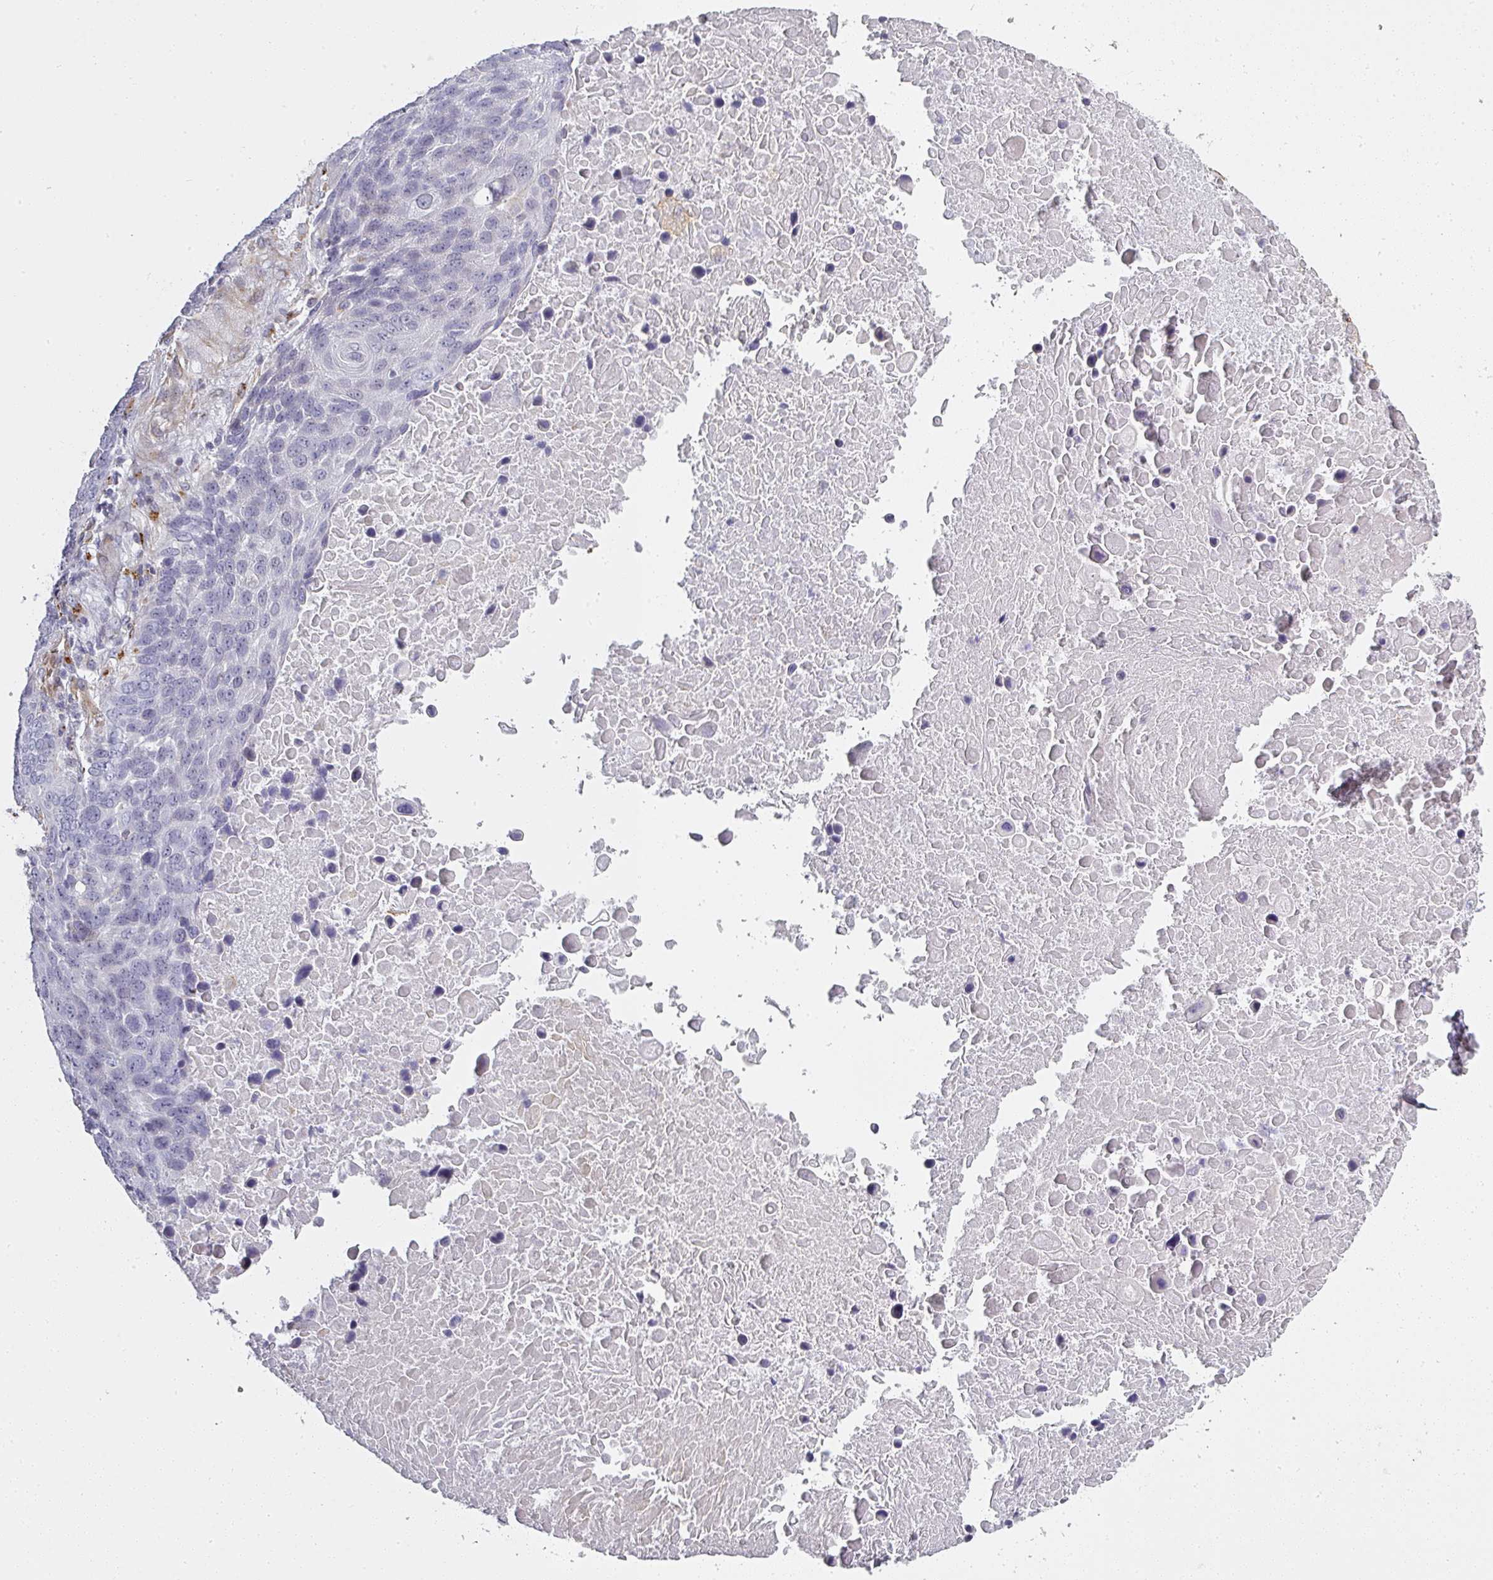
{"staining": {"intensity": "negative", "quantity": "none", "location": "none"}, "tissue": "lung cancer", "cell_type": "Tumor cells", "image_type": "cancer", "snomed": [{"axis": "morphology", "description": "Normal tissue, NOS"}, {"axis": "morphology", "description": "Squamous cell carcinoma, NOS"}, {"axis": "topography", "description": "Lymph node"}, {"axis": "topography", "description": "Lung"}], "caption": "DAB immunohistochemical staining of lung cancer demonstrates no significant positivity in tumor cells.", "gene": "ATP8B2", "patient": {"sex": "male", "age": 66}}